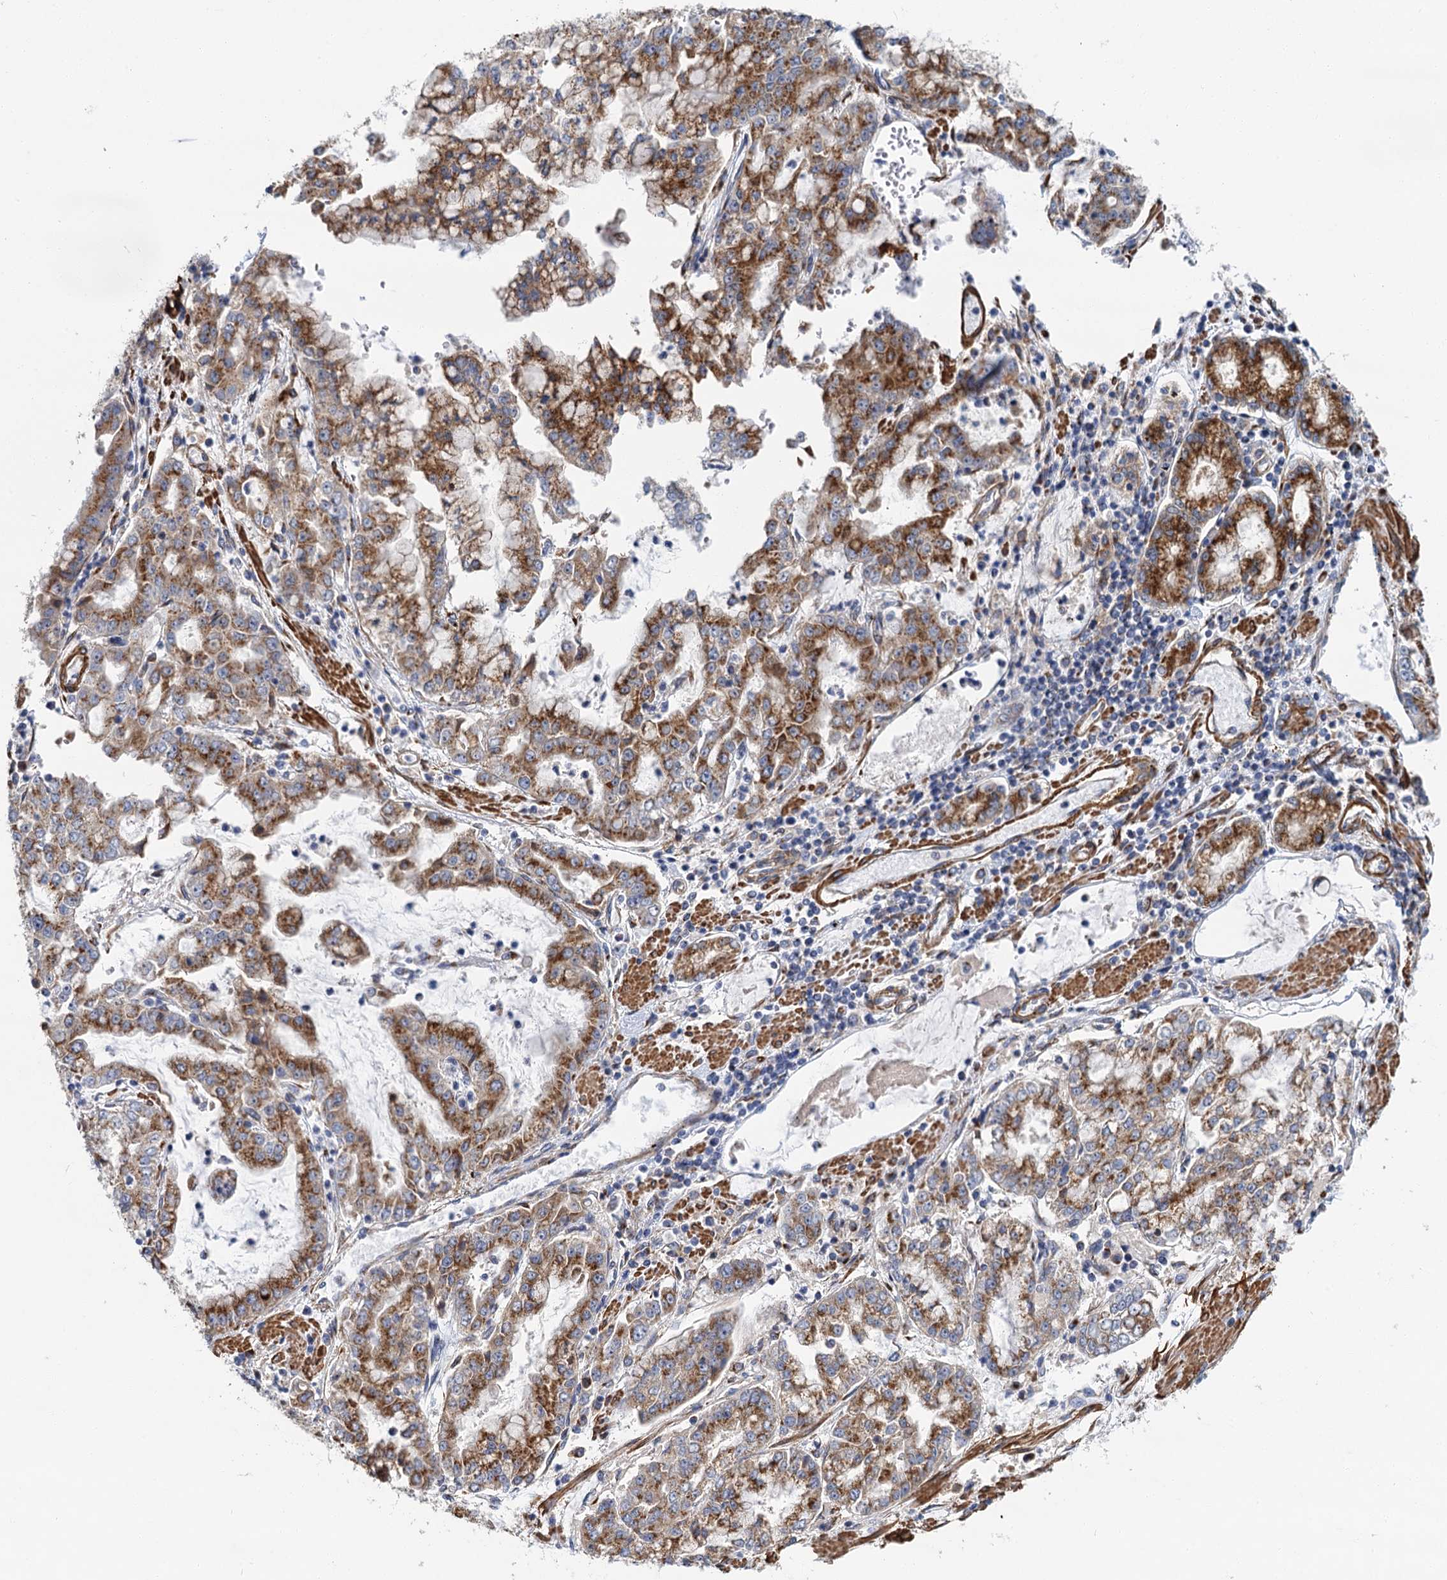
{"staining": {"intensity": "moderate", "quantity": ">75%", "location": "cytoplasmic/membranous"}, "tissue": "stomach cancer", "cell_type": "Tumor cells", "image_type": "cancer", "snomed": [{"axis": "morphology", "description": "Adenocarcinoma, NOS"}, {"axis": "topography", "description": "Stomach"}], "caption": "DAB (3,3'-diaminobenzidine) immunohistochemical staining of human adenocarcinoma (stomach) shows moderate cytoplasmic/membranous protein expression in about >75% of tumor cells.", "gene": "BET1L", "patient": {"sex": "male", "age": 76}}